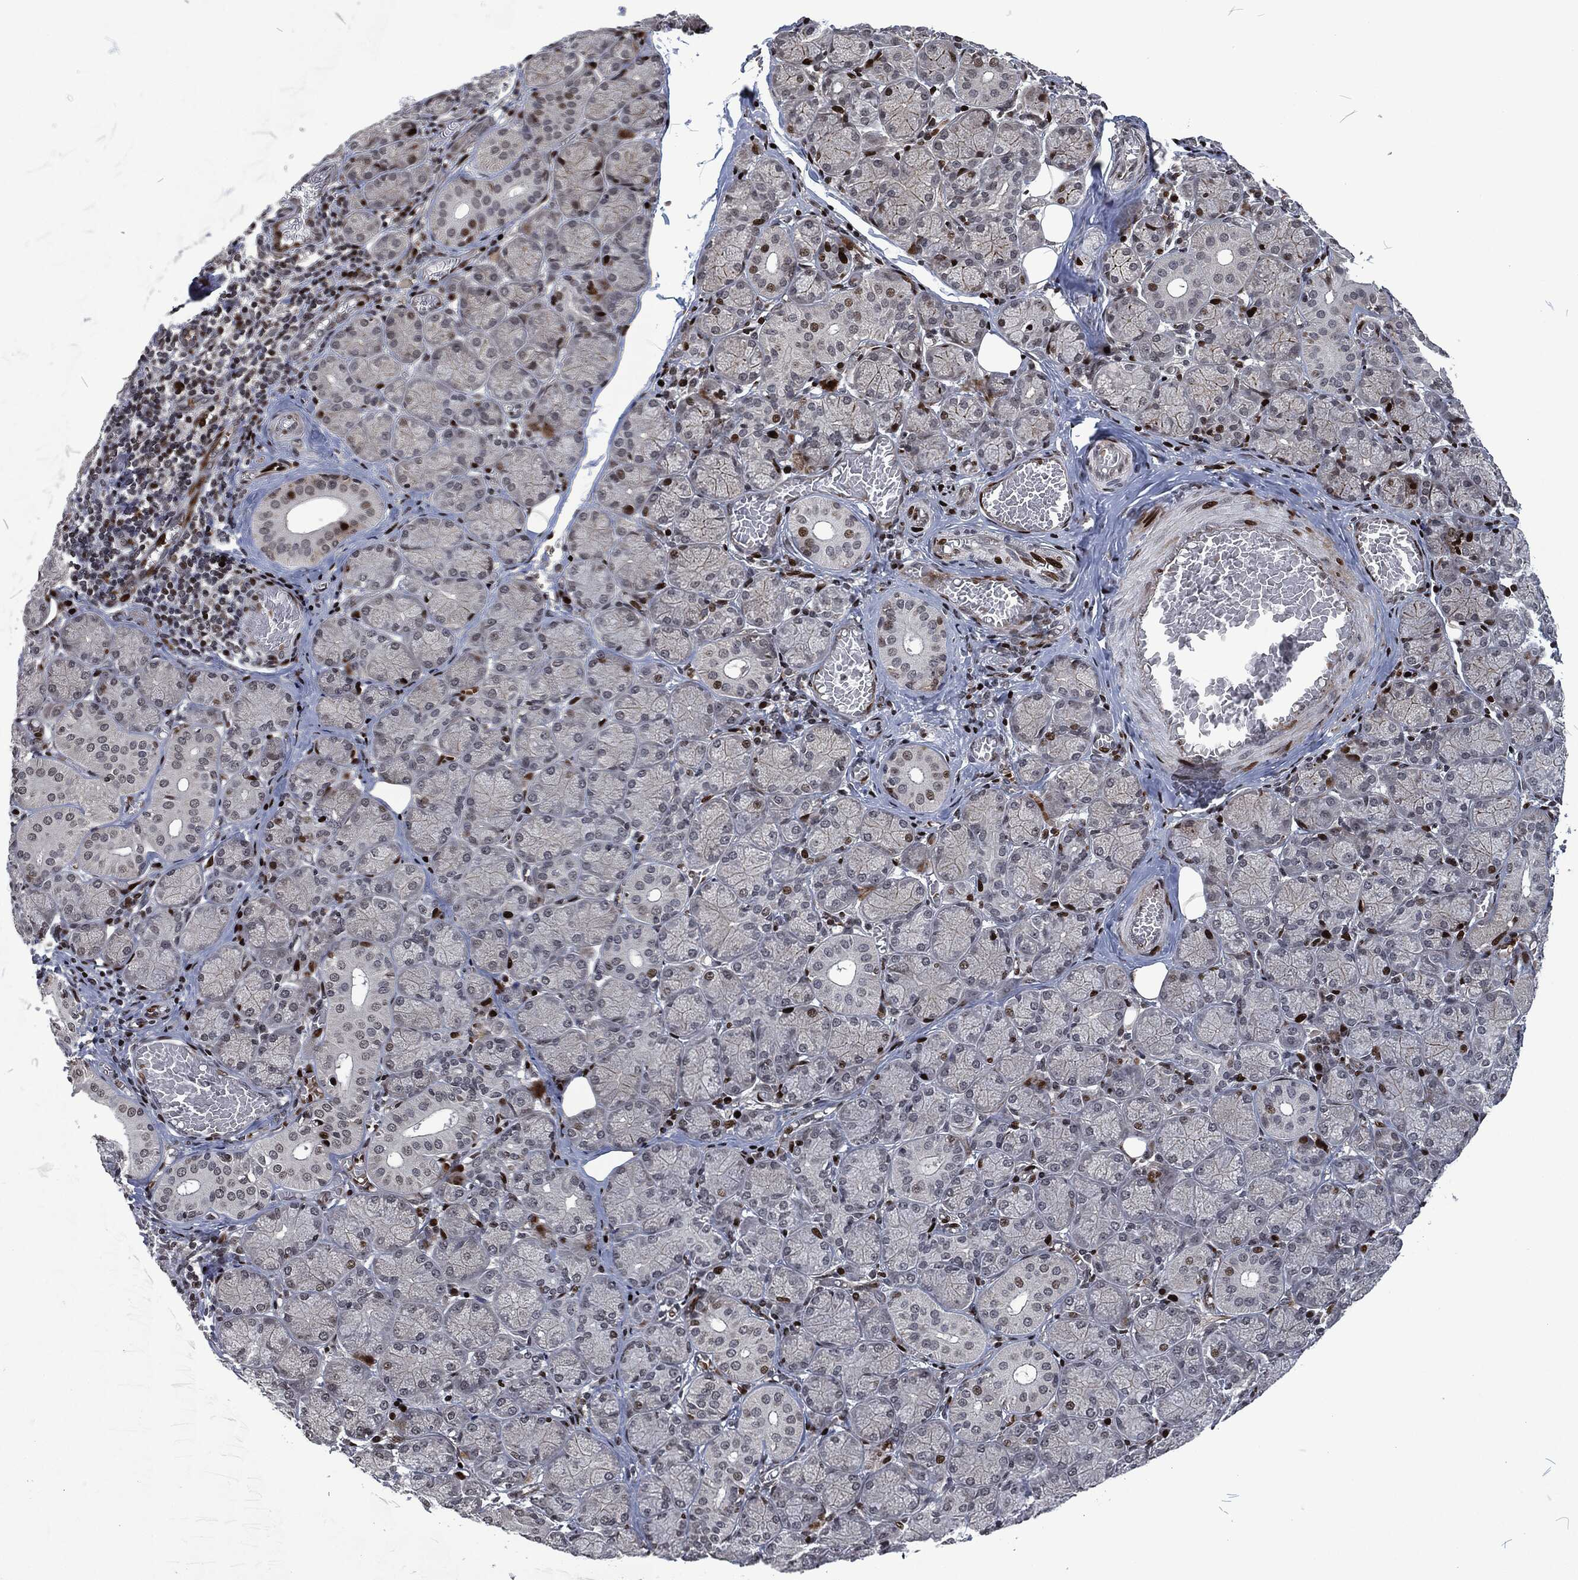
{"staining": {"intensity": "strong", "quantity": "<25%", "location": "nuclear"}, "tissue": "salivary gland", "cell_type": "Glandular cells", "image_type": "normal", "snomed": [{"axis": "morphology", "description": "Normal tissue, NOS"}, {"axis": "topography", "description": "Salivary gland"}, {"axis": "topography", "description": "Peripheral nerve tissue"}], "caption": "Glandular cells display medium levels of strong nuclear expression in about <25% of cells in unremarkable salivary gland.", "gene": "EGFR", "patient": {"sex": "female", "age": 24}}